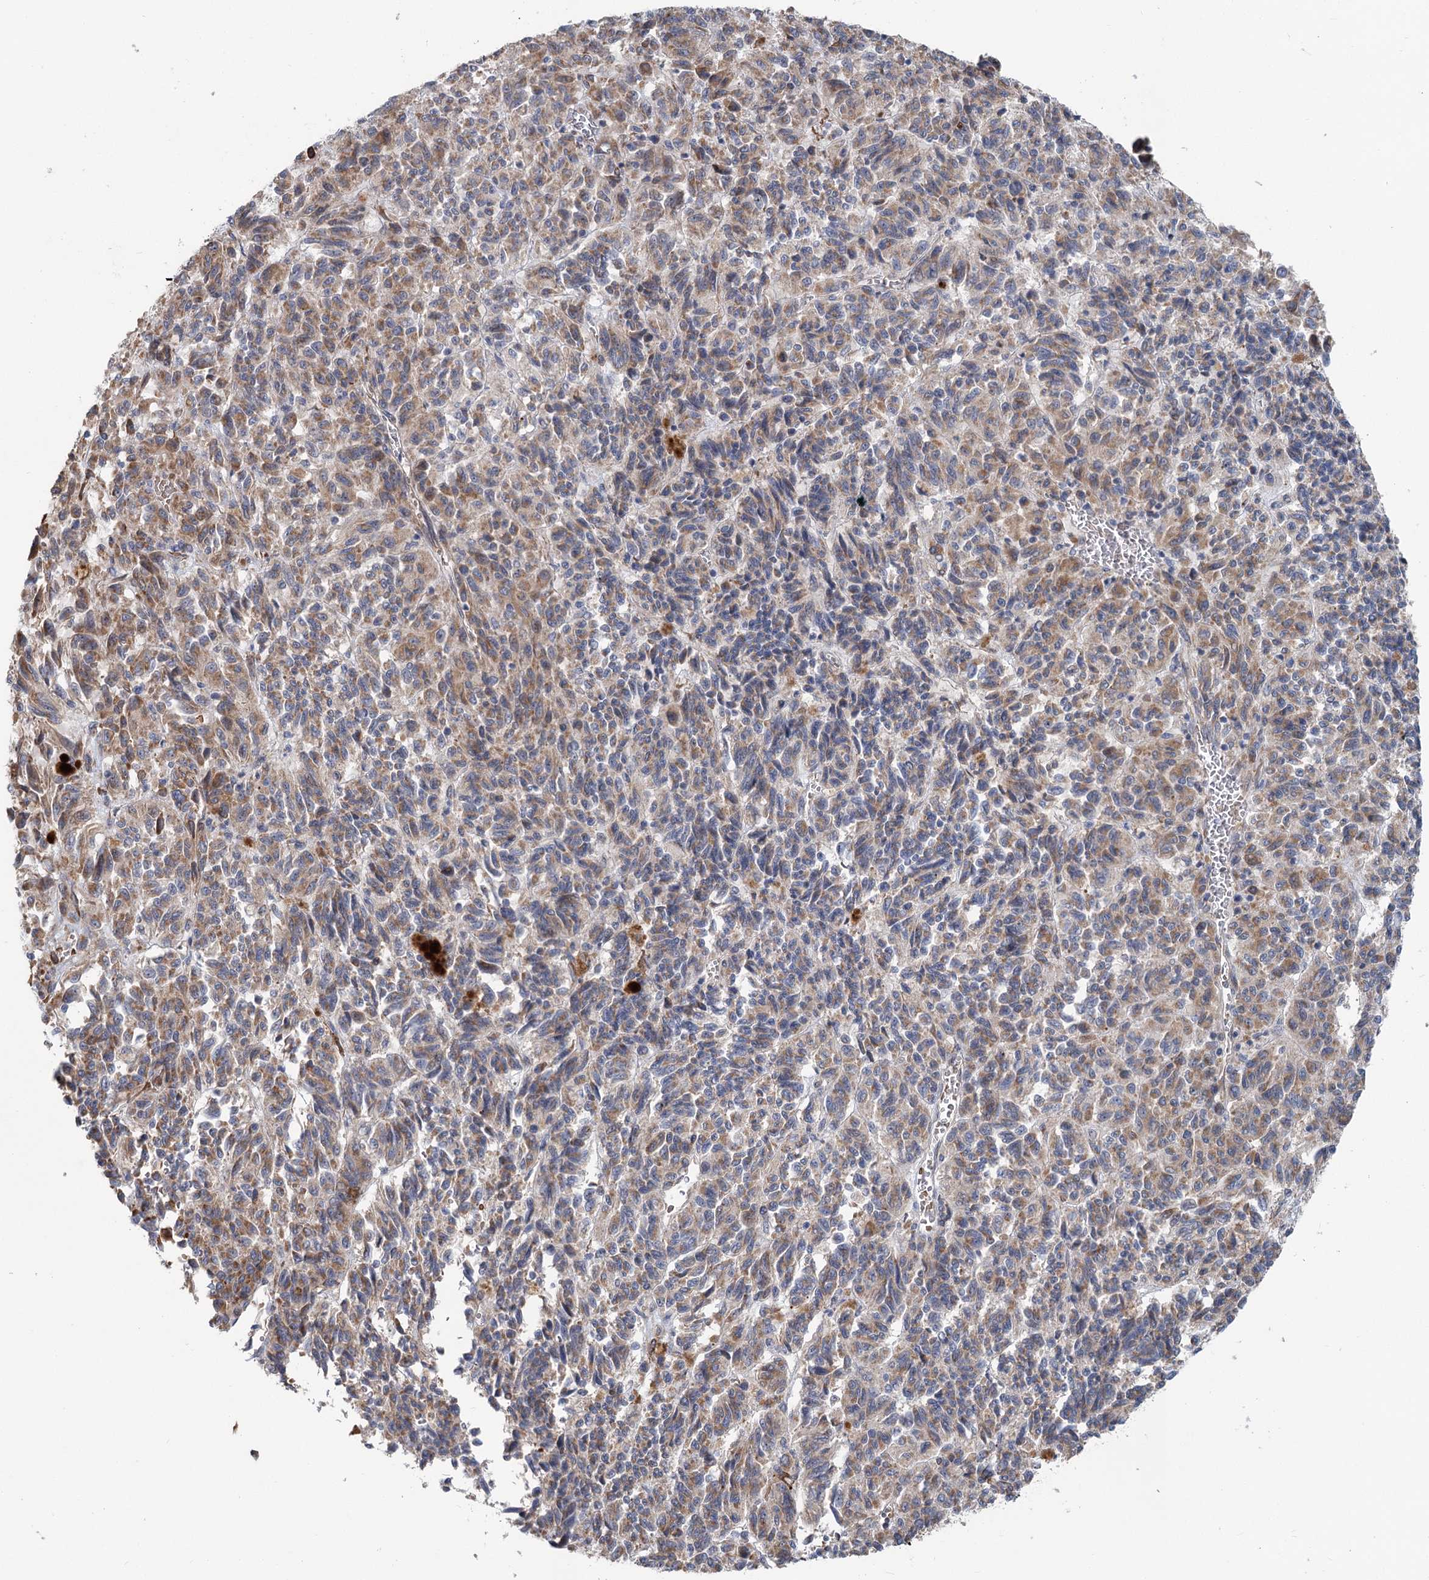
{"staining": {"intensity": "moderate", "quantity": ">75%", "location": "cytoplasmic/membranous"}, "tissue": "melanoma", "cell_type": "Tumor cells", "image_type": "cancer", "snomed": [{"axis": "morphology", "description": "Malignant melanoma, Metastatic site"}, {"axis": "topography", "description": "Lung"}], "caption": "The immunohistochemical stain highlights moderate cytoplasmic/membranous expression in tumor cells of malignant melanoma (metastatic site) tissue. Nuclei are stained in blue.", "gene": "CIB4", "patient": {"sex": "male", "age": 64}}